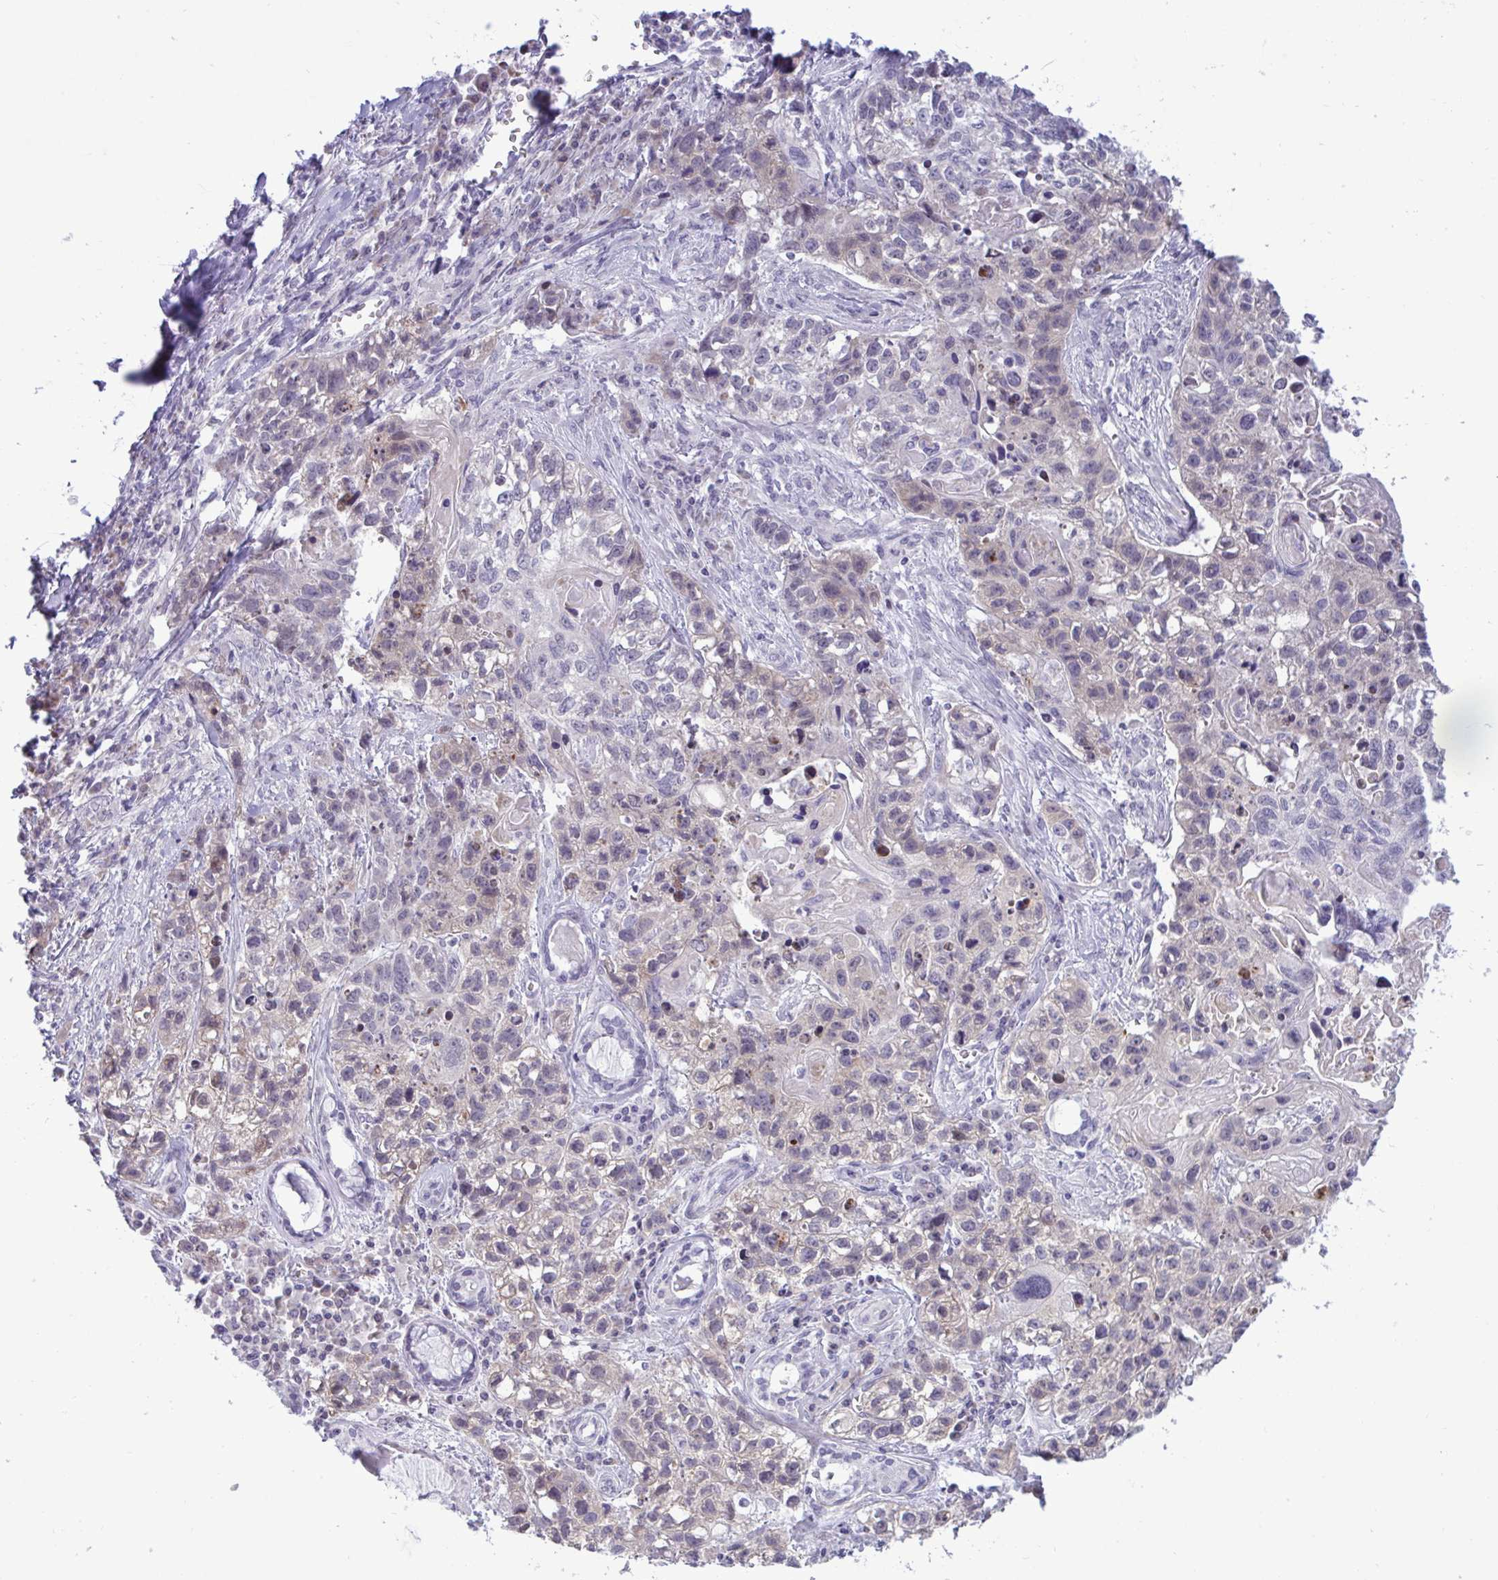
{"staining": {"intensity": "negative", "quantity": "none", "location": "none"}, "tissue": "lung cancer", "cell_type": "Tumor cells", "image_type": "cancer", "snomed": [{"axis": "morphology", "description": "Squamous cell carcinoma, NOS"}, {"axis": "topography", "description": "Lung"}], "caption": "Immunohistochemical staining of human lung squamous cell carcinoma demonstrates no significant staining in tumor cells.", "gene": "EPOP", "patient": {"sex": "male", "age": 74}}